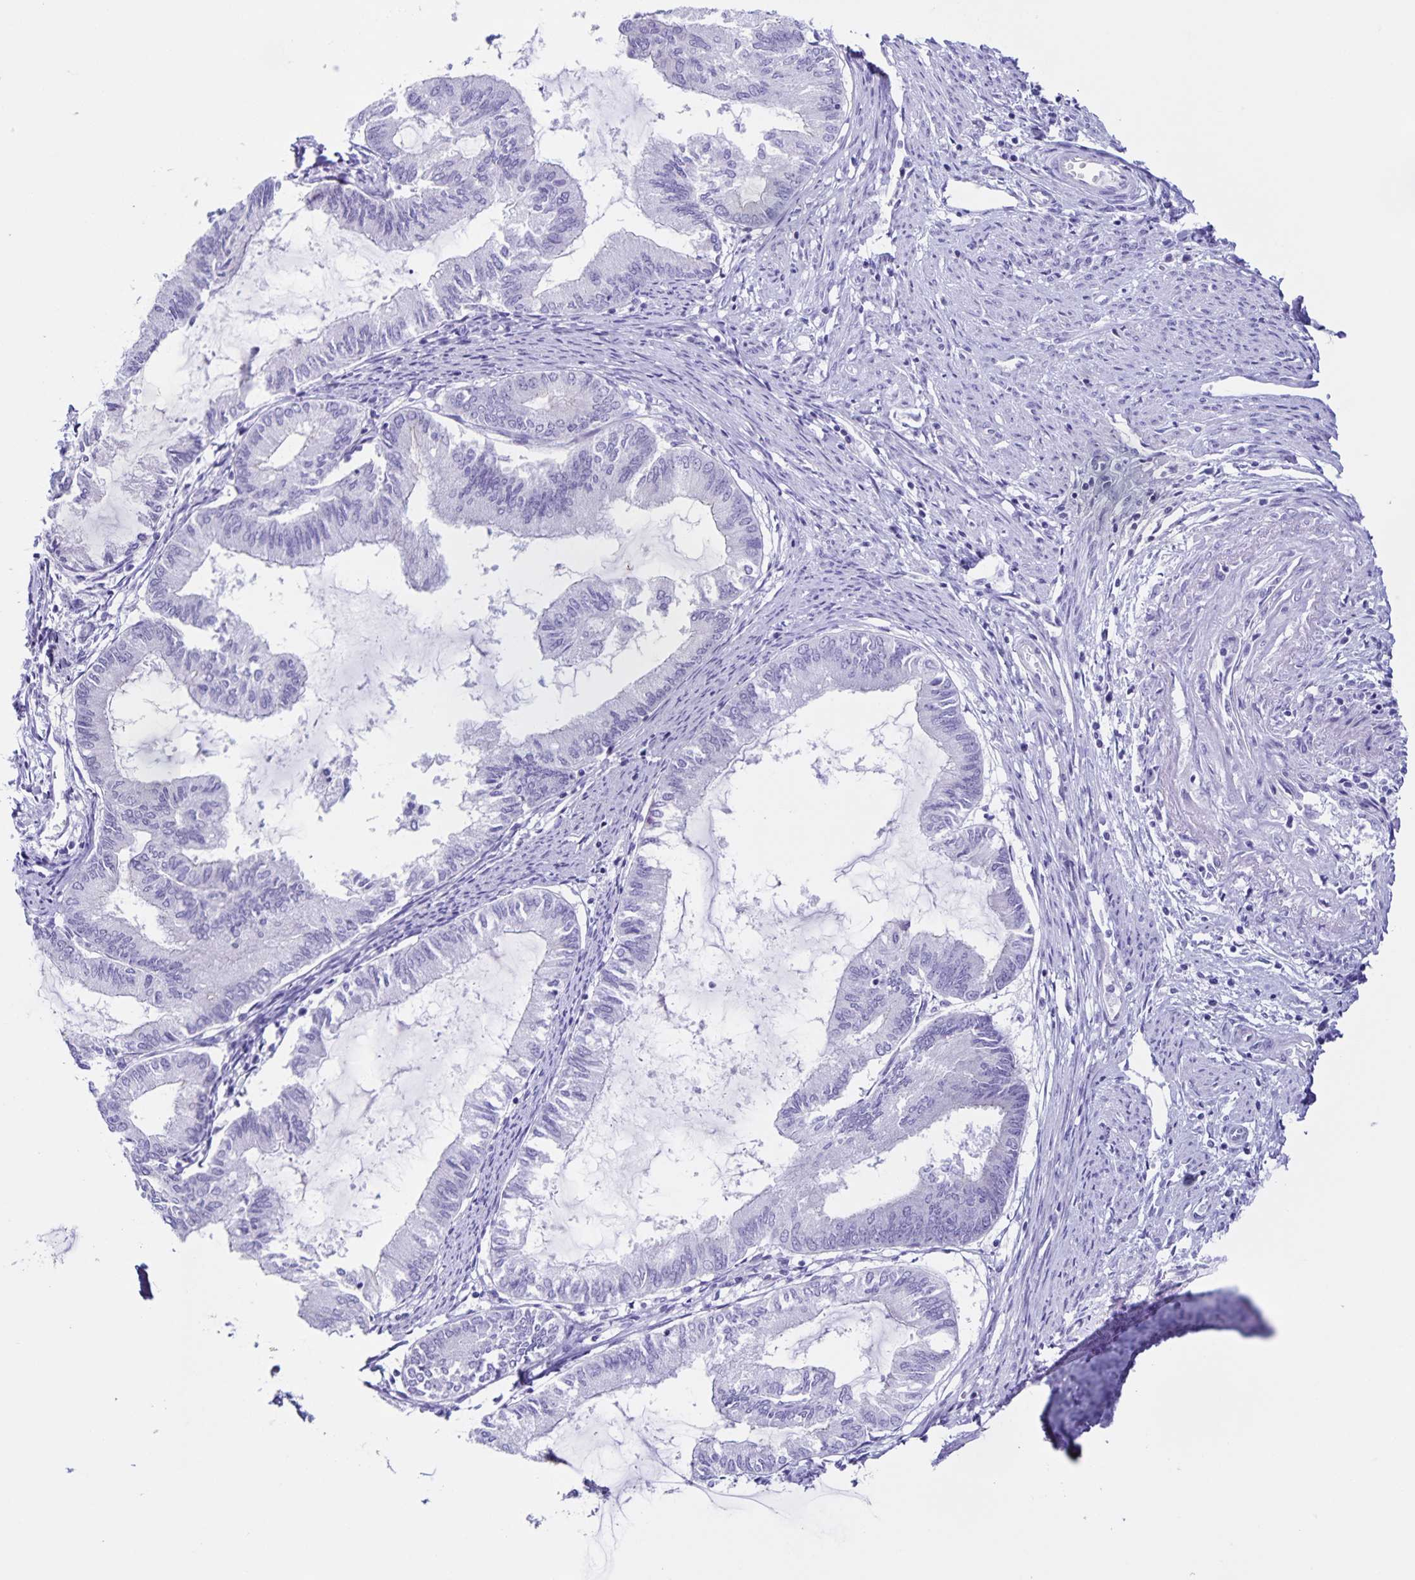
{"staining": {"intensity": "negative", "quantity": "none", "location": "none"}, "tissue": "endometrial cancer", "cell_type": "Tumor cells", "image_type": "cancer", "snomed": [{"axis": "morphology", "description": "Adenocarcinoma, NOS"}, {"axis": "topography", "description": "Endometrium"}], "caption": "This is an IHC photomicrograph of adenocarcinoma (endometrial). There is no expression in tumor cells.", "gene": "FAM170A", "patient": {"sex": "female", "age": 86}}